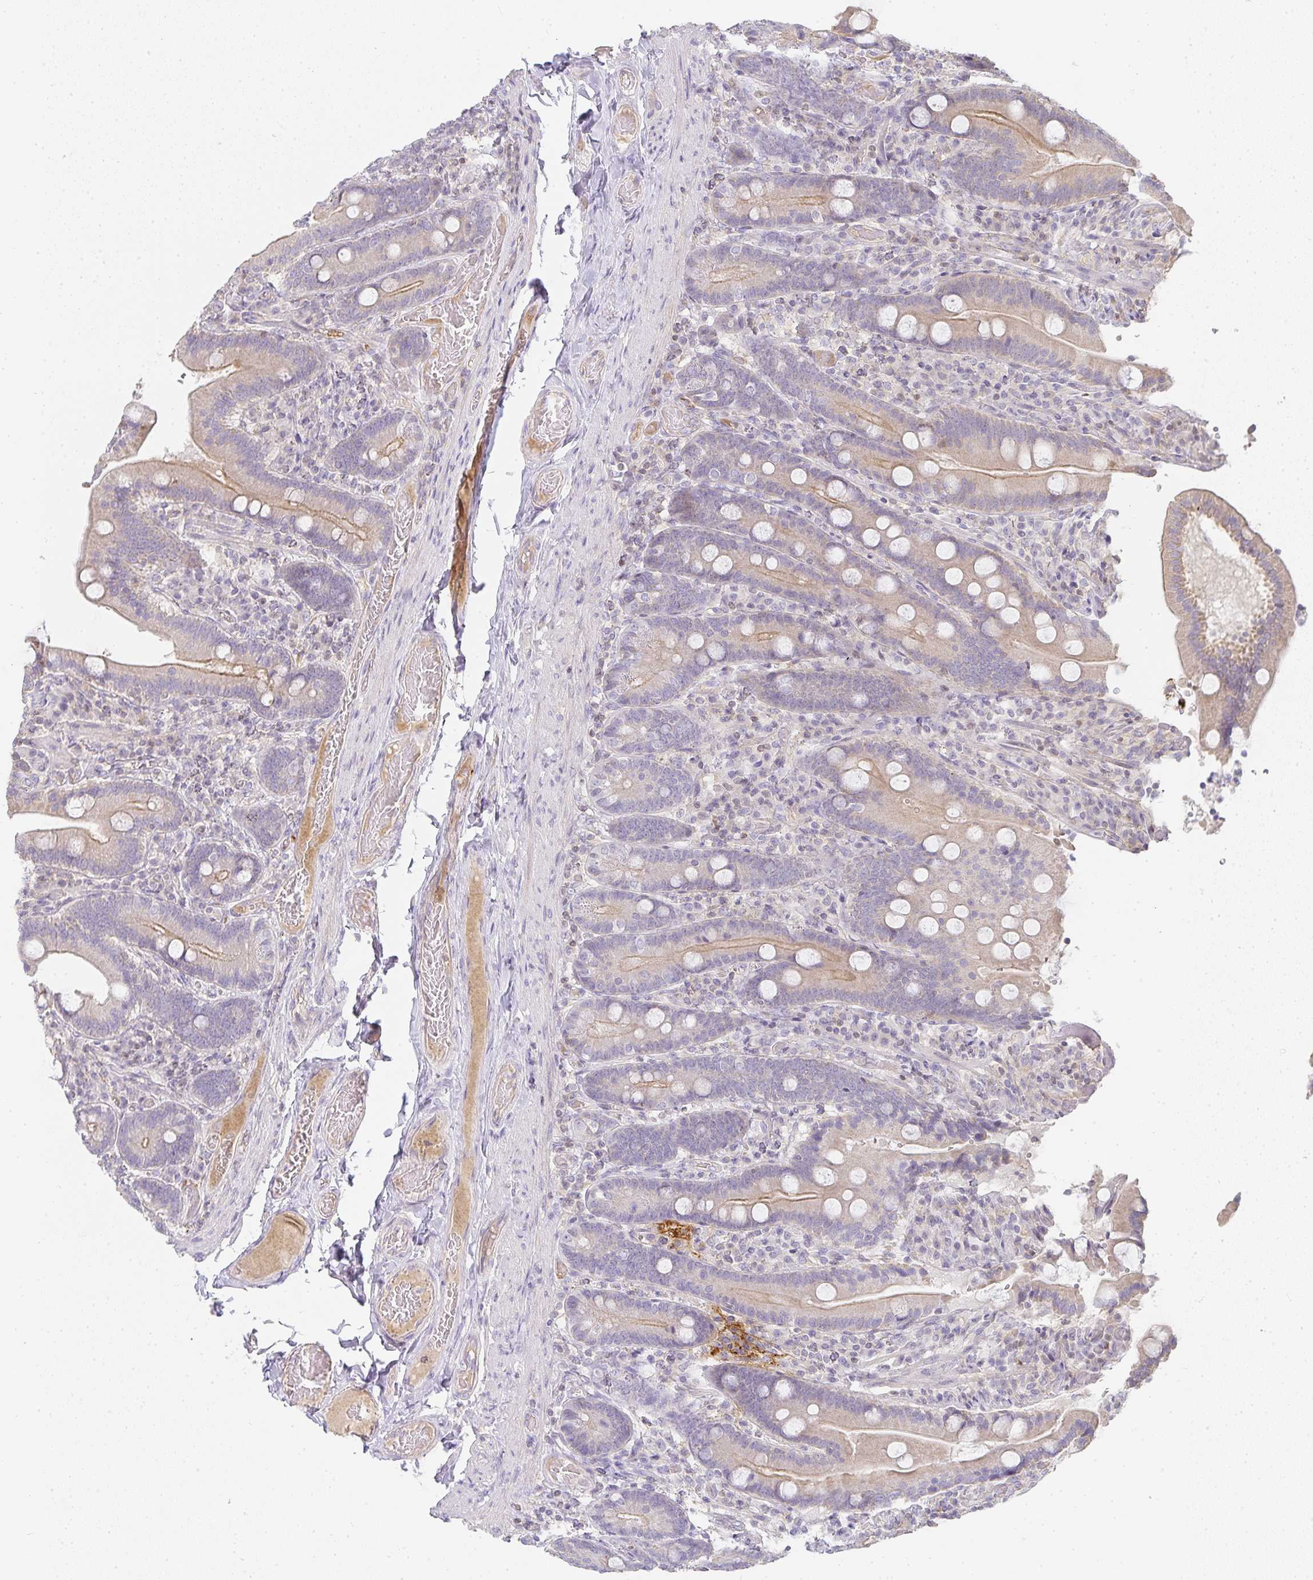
{"staining": {"intensity": "weak", "quantity": "25%-75%", "location": "cytoplasmic/membranous"}, "tissue": "duodenum", "cell_type": "Glandular cells", "image_type": "normal", "snomed": [{"axis": "morphology", "description": "Normal tissue, NOS"}, {"axis": "topography", "description": "Duodenum"}], "caption": "This photomicrograph reveals IHC staining of benign duodenum, with low weak cytoplasmic/membranous expression in about 25%-75% of glandular cells.", "gene": "GATA3", "patient": {"sex": "female", "age": 62}}